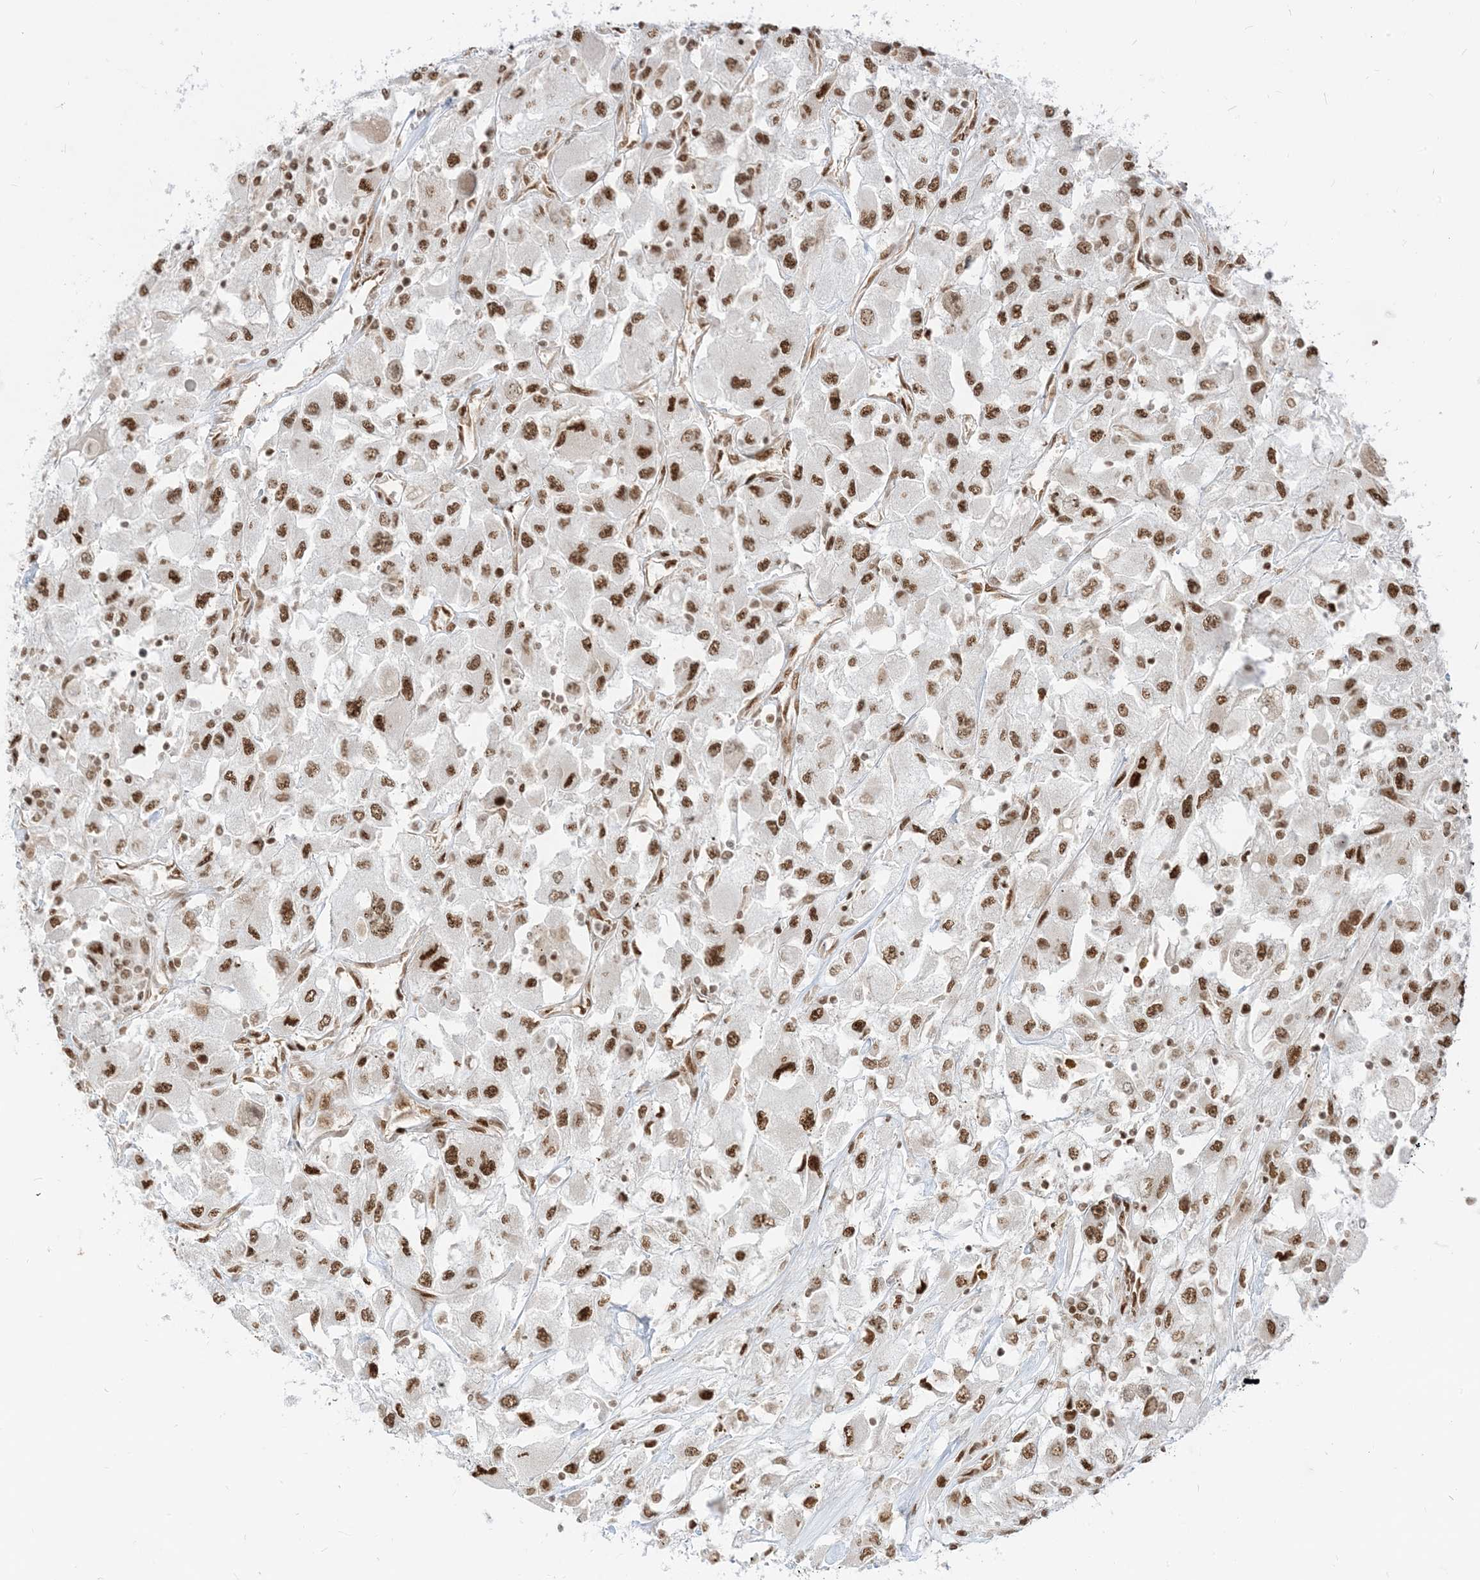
{"staining": {"intensity": "moderate", "quantity": ">75%", "location": "nuclear"}, "tissue": "renal cancer", "cell_type": "Tumor cells", "image_type": "cancer", "snomed": [{"axis": "morphology", "description": "Adenocarcinoma, NOS"}, {"axis": "topography", "description": "Kidney"}], "caption": "Adenocarcinoma (renal) stained for a protein displays moderate nuclear positivity in tumor cells.", "gene": "ARGLU1", "patient": {"sex": "female", "age": 52}}